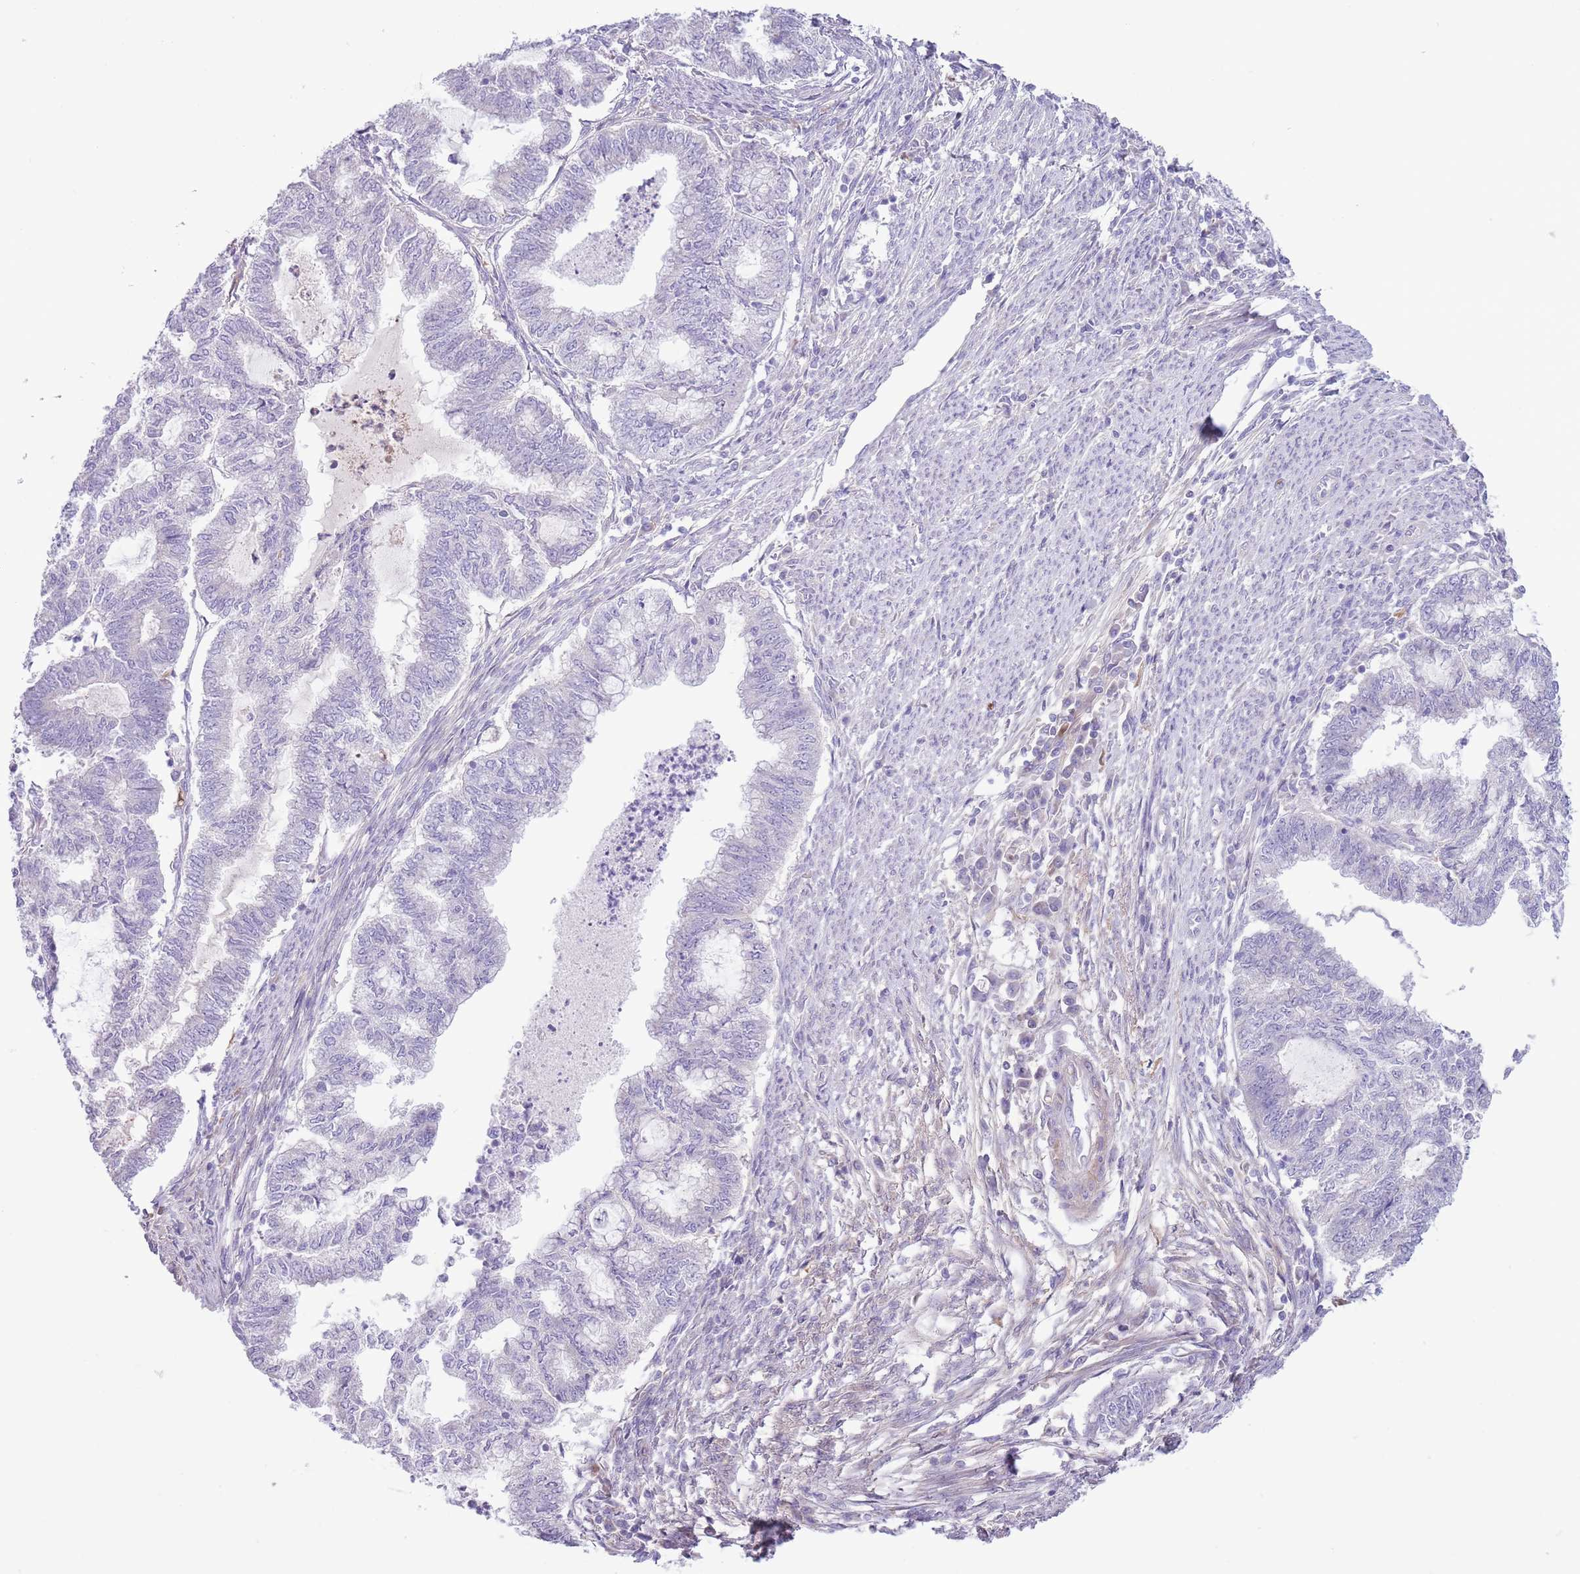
{"staining": {"intensity": "negative", "quantity": "none", "location": "none"}, "tissue": "endometrial cancer", "cell_type": "Tumor cells", "image_type": "cancer", "snomed": [{"axis": "morphology", "description": "Adenocarcinoma, NOS"}, {"axis": "topography", "description": "Endometrium"}], "caption": "Adenocarcinoma (endometrial) was stained to show a protein in brown. There is no significant positivity in tumor cells.", "gene": "CFH", "patient": {"sex": "female", "age": 79}}